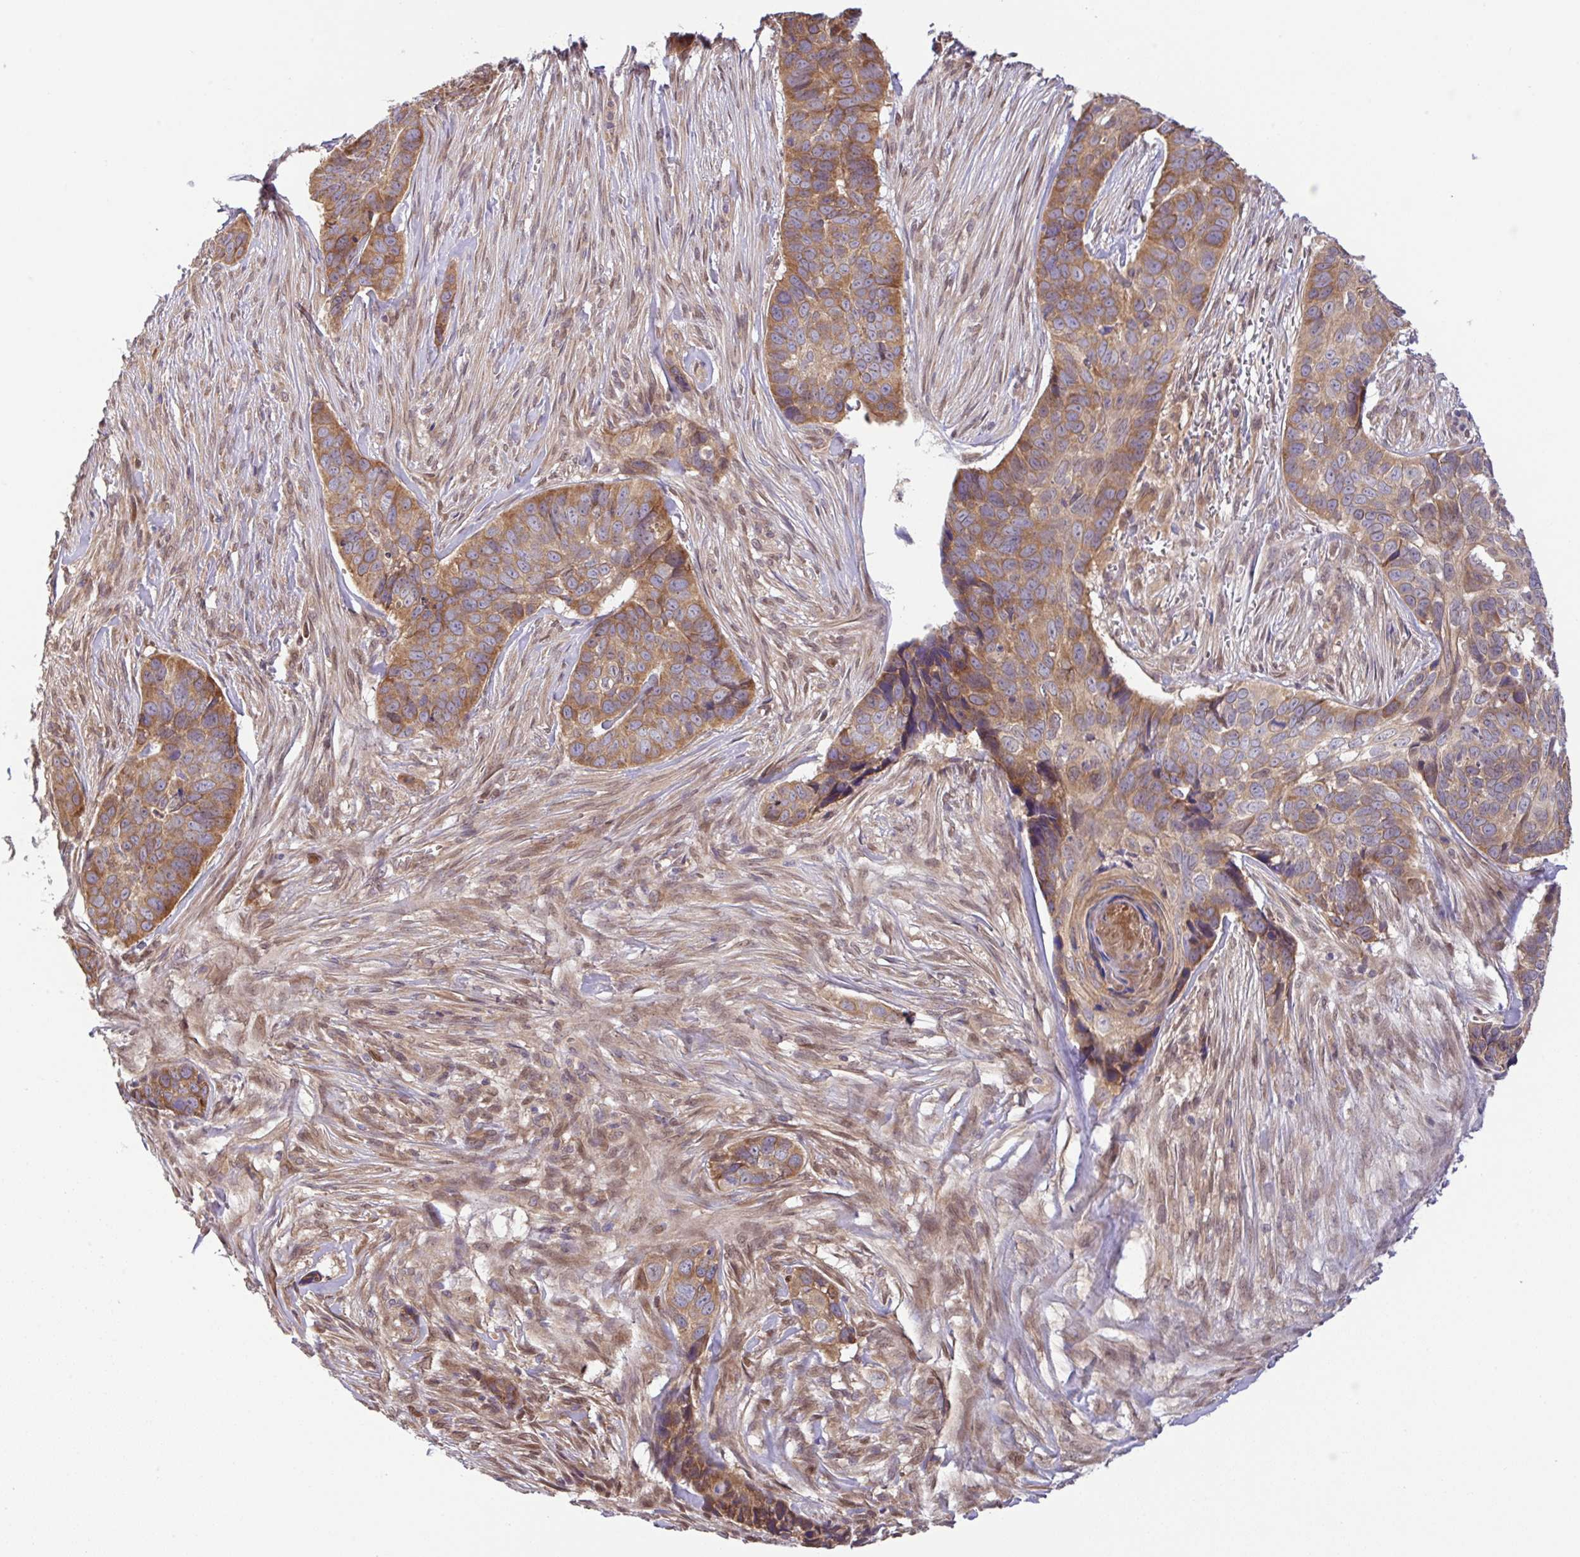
{"staining": {"intensity": "moderate", "quantity": ">75%", "location": "cytoplasmic/membranous"}, "tissue": "skin cancer", "cell_type": "Tumor cells", "image_type": "cancer", "snomed": [{"axis": "morphology", "description": "Basal cell carcinoma"}, {"axis": "topography", "description": "Skin"}], "caption": "An immunohistochemistry image of neoplastic tissue is shown. Protein staining in brown shows moderate cytoplasmic/membranous positivity in basal cell carcinoma (skin) within tumor cells. The staining was performed using DAB, with brown indicating positive protein expression. Nuclei are stained blue with hematoxylin.", "gene": "UBE4A", "patient": {"sex": "female", "age": 82}}